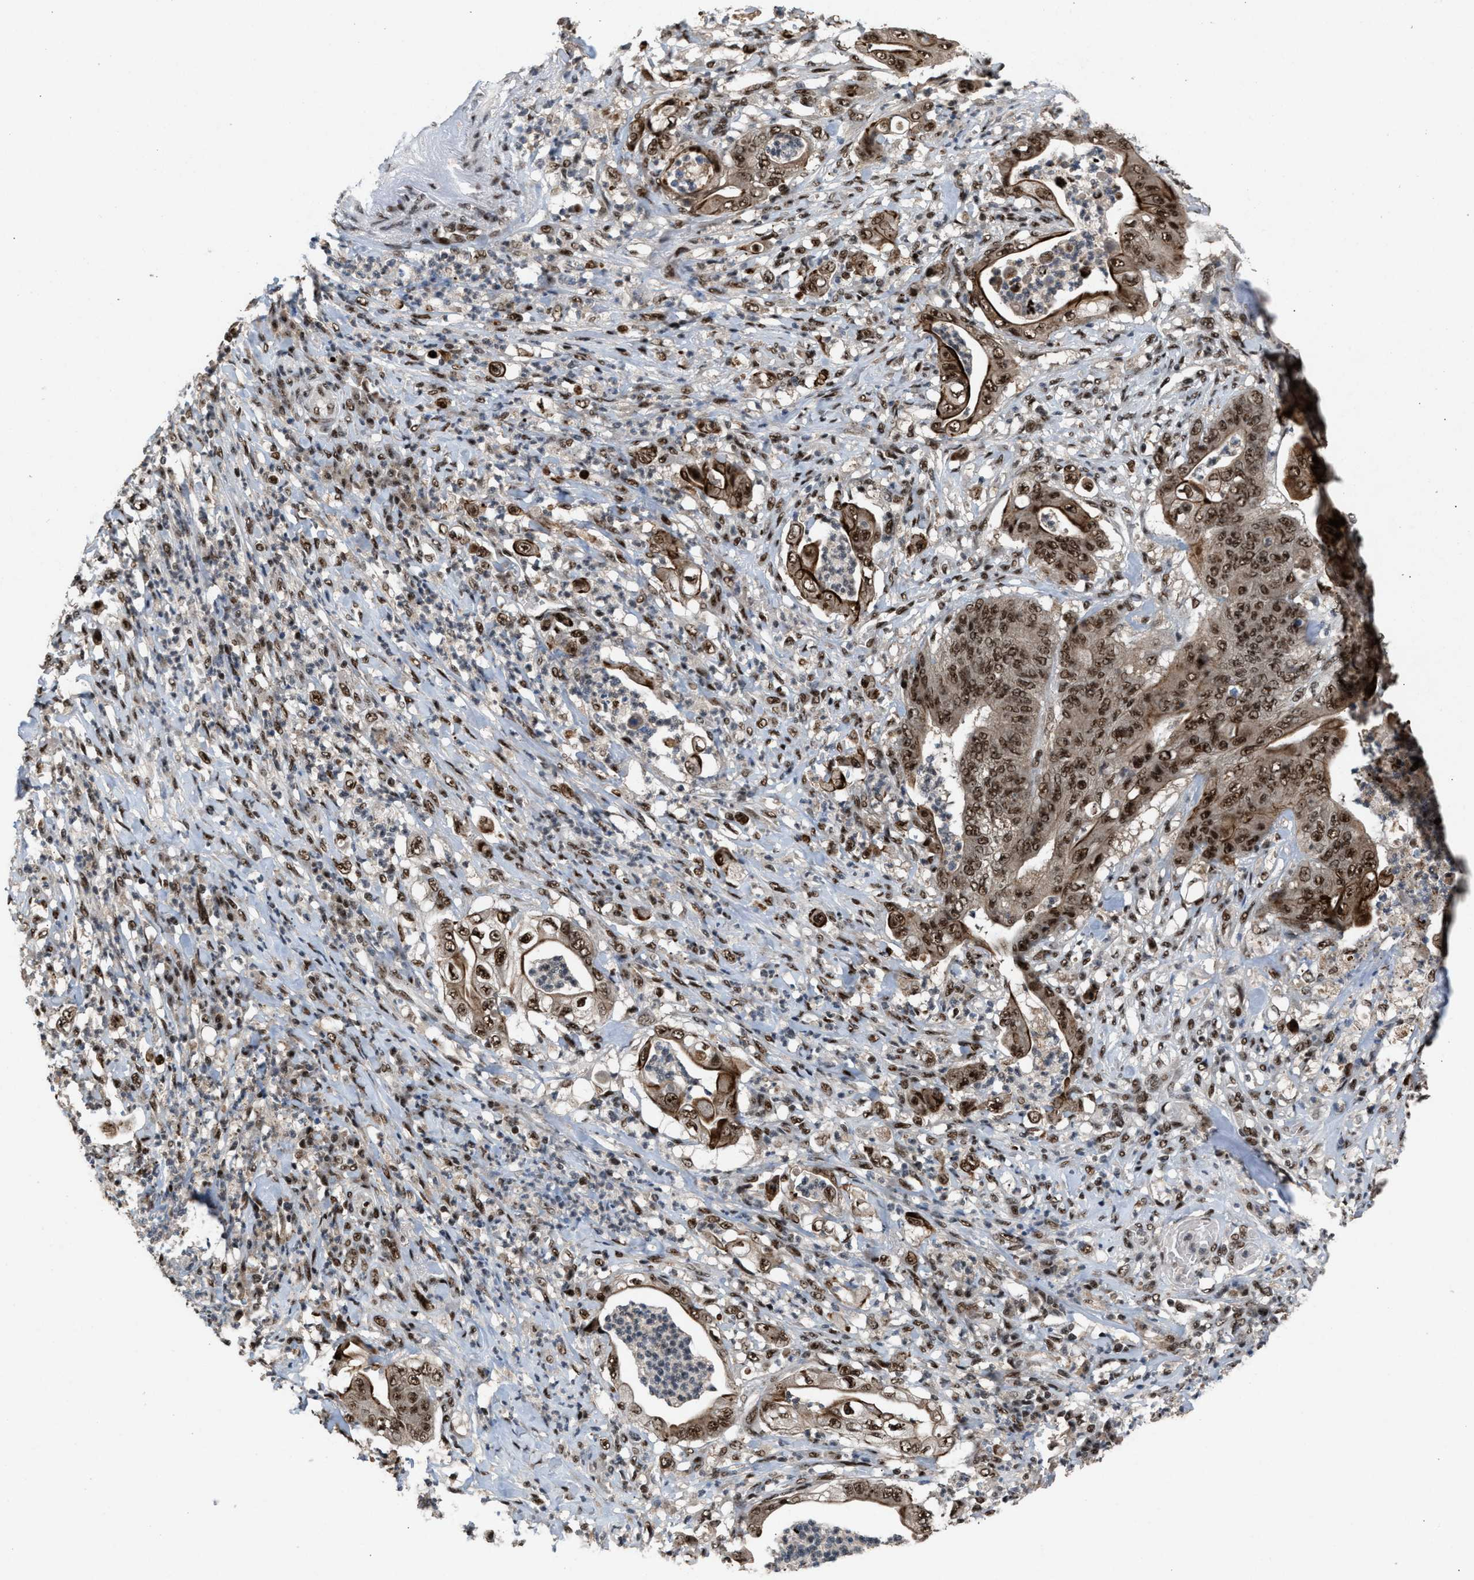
{"staining": {"intensity": "strong", "quantity": ">75%", "location": "cytoplasmic/membranous,nuclear"}, "tissue": "stomach cancer", "cell_type": "Tumor cells", "image_type": "cancer", "snomed": [{"axis": "morphology", "description": "Adenocarcinoma, NOS"}, {"axis": "topography", "description": "Stomach"}], "caption": "A brown stain highlights strong cytoplasmic/membranous and nuclear staining of a protein in stomach cancer tumor cells. Immunohistochemistry stains the protein of interest in brown and the nuclei are stained blue.", "gene": "PRPF4", "patient": {"sex": "female", "age": 73}}